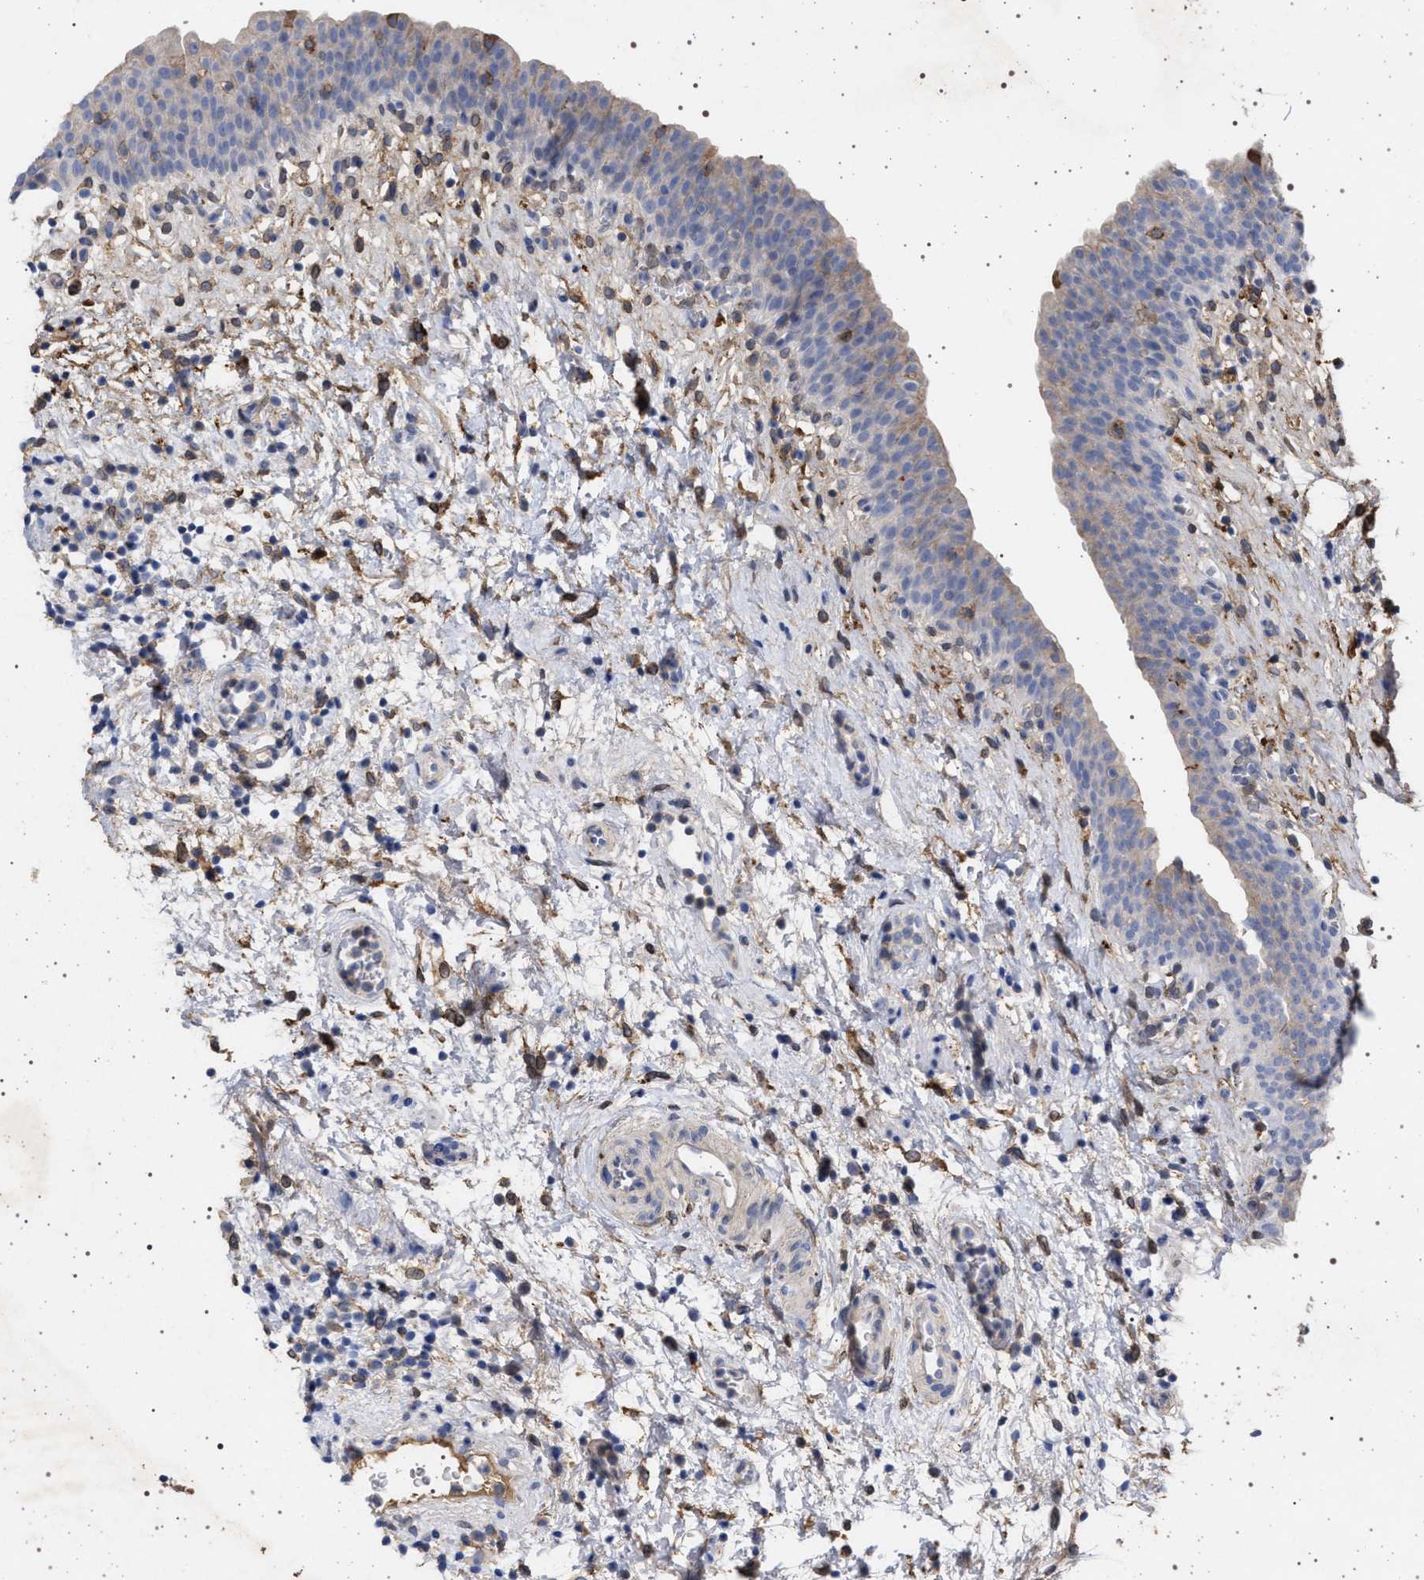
{"staining": {"intensity": "negative", "quantity": "none", "location": "none"}, "tissue": "urinary bladder", "cell_type": "Urothelial cells", "image_type": "normal", "snomed": [{"axis": "morphology", "description": "Normal tissue, NOS"}, {"axis": "topography", "description": "Urinary bladder"}], "caption": "The photomicrograph displays no staining of urothelial cells in unremarkable urinary bladder. (DAB (3,3'-diaminobenzidine) immunohistochemistry with hematoxylin counter stain).", "gene": "PLG", "patient": {"sex": "male", "age": 37}}